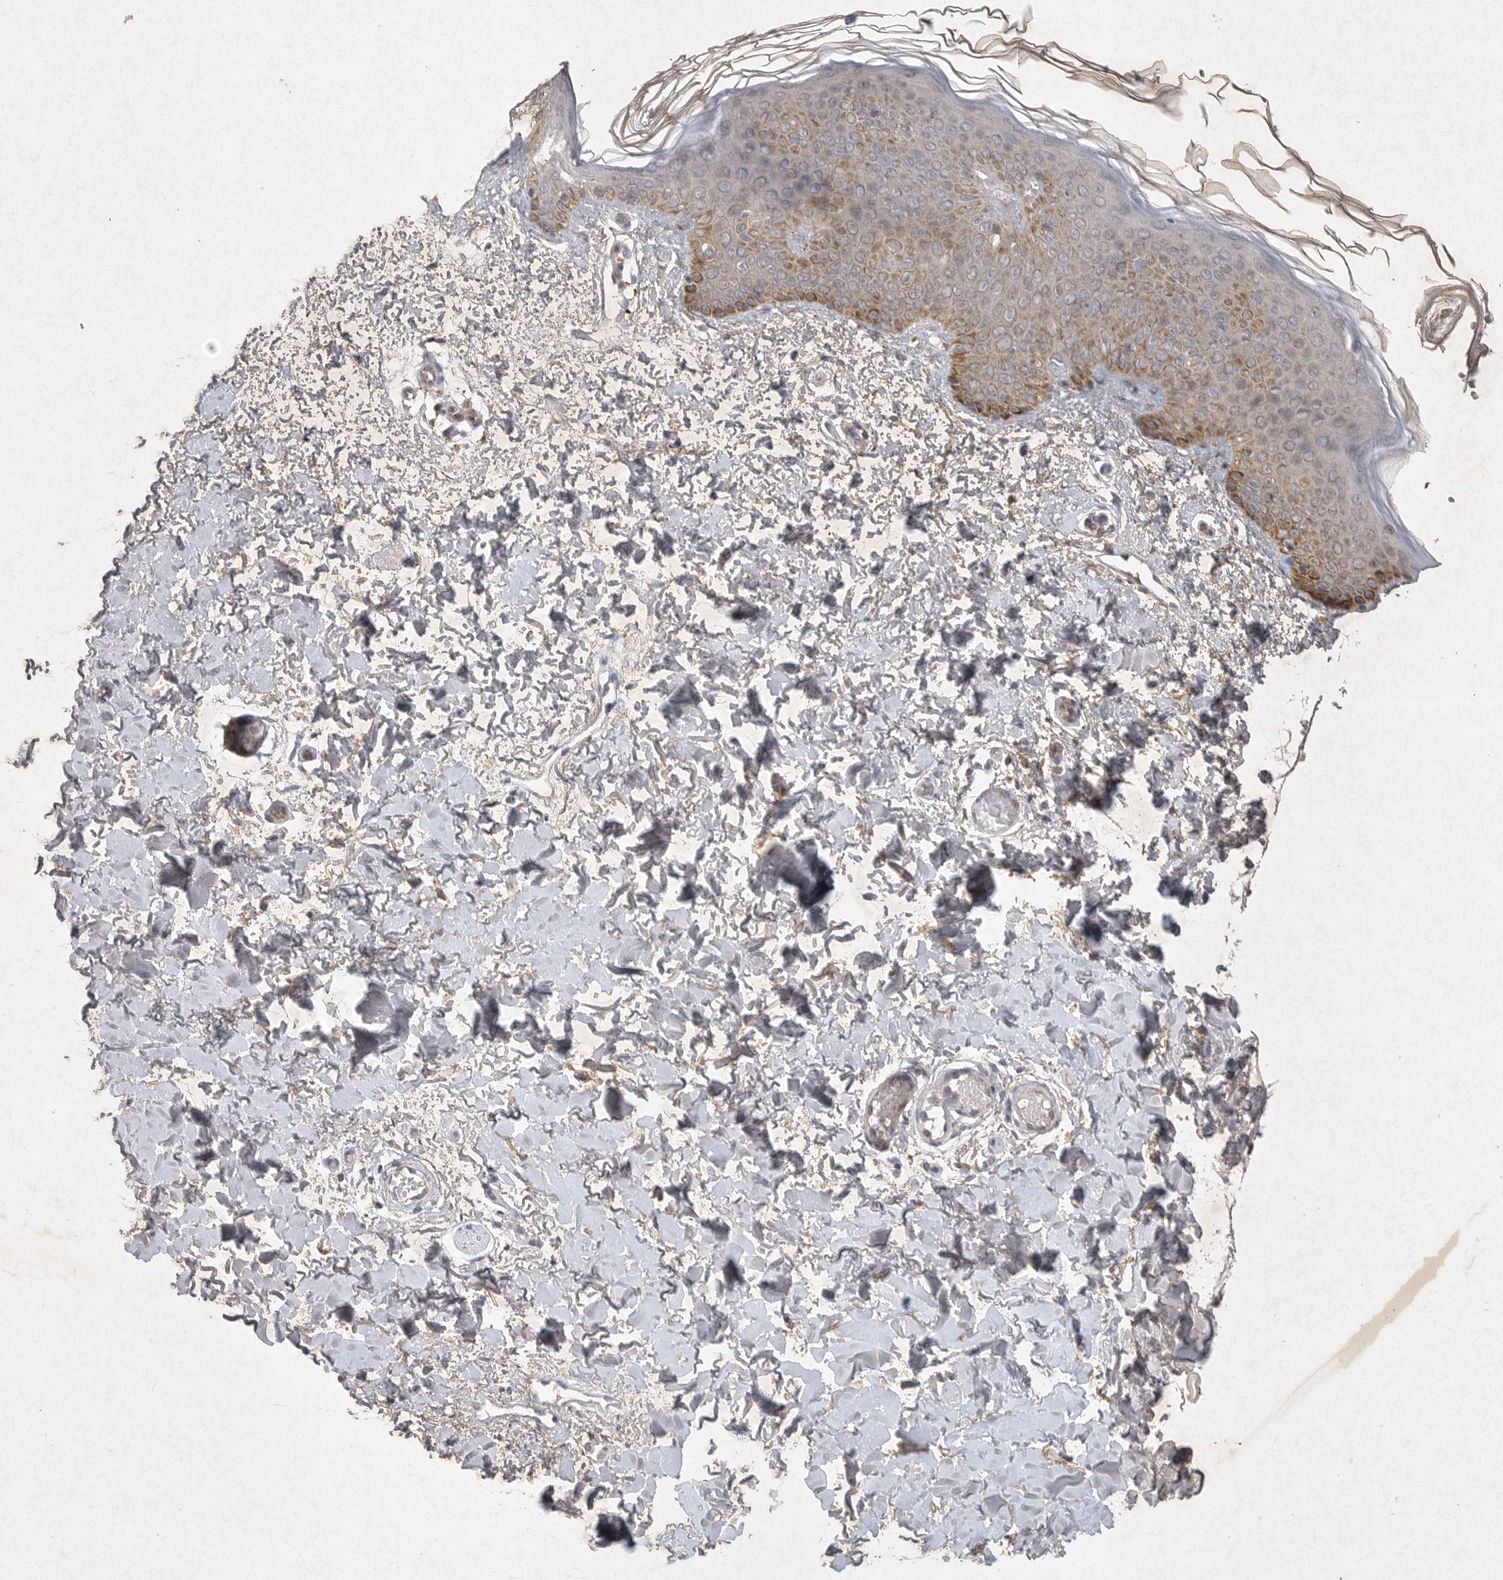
{"staining": {"intensity": "weak", "quantity": "<25%", "location": "cytoplasmic/membranous"}, "tissue": "skin", "cell_type": "Fibroblasts", "image_type": "normal", "snomed": [{"axis": "morphology", "description": "Normal tissue, NOS"}, {"axis": "morphology", "description": "Neoplasm, benign, NOS"}, {"axis": "topography", "description": "Skin"}, {"axis": "topography", "description": "Soft tissue"}], "caption": "IHC image of benign skin: skin stained with DAB reveals no significant protein expression in fibroblasts. (DAB immunohistochemistry with hematoxylin counter stain).", "gene": "DDR1", "patient": {"sex": "male", "age": 26}}